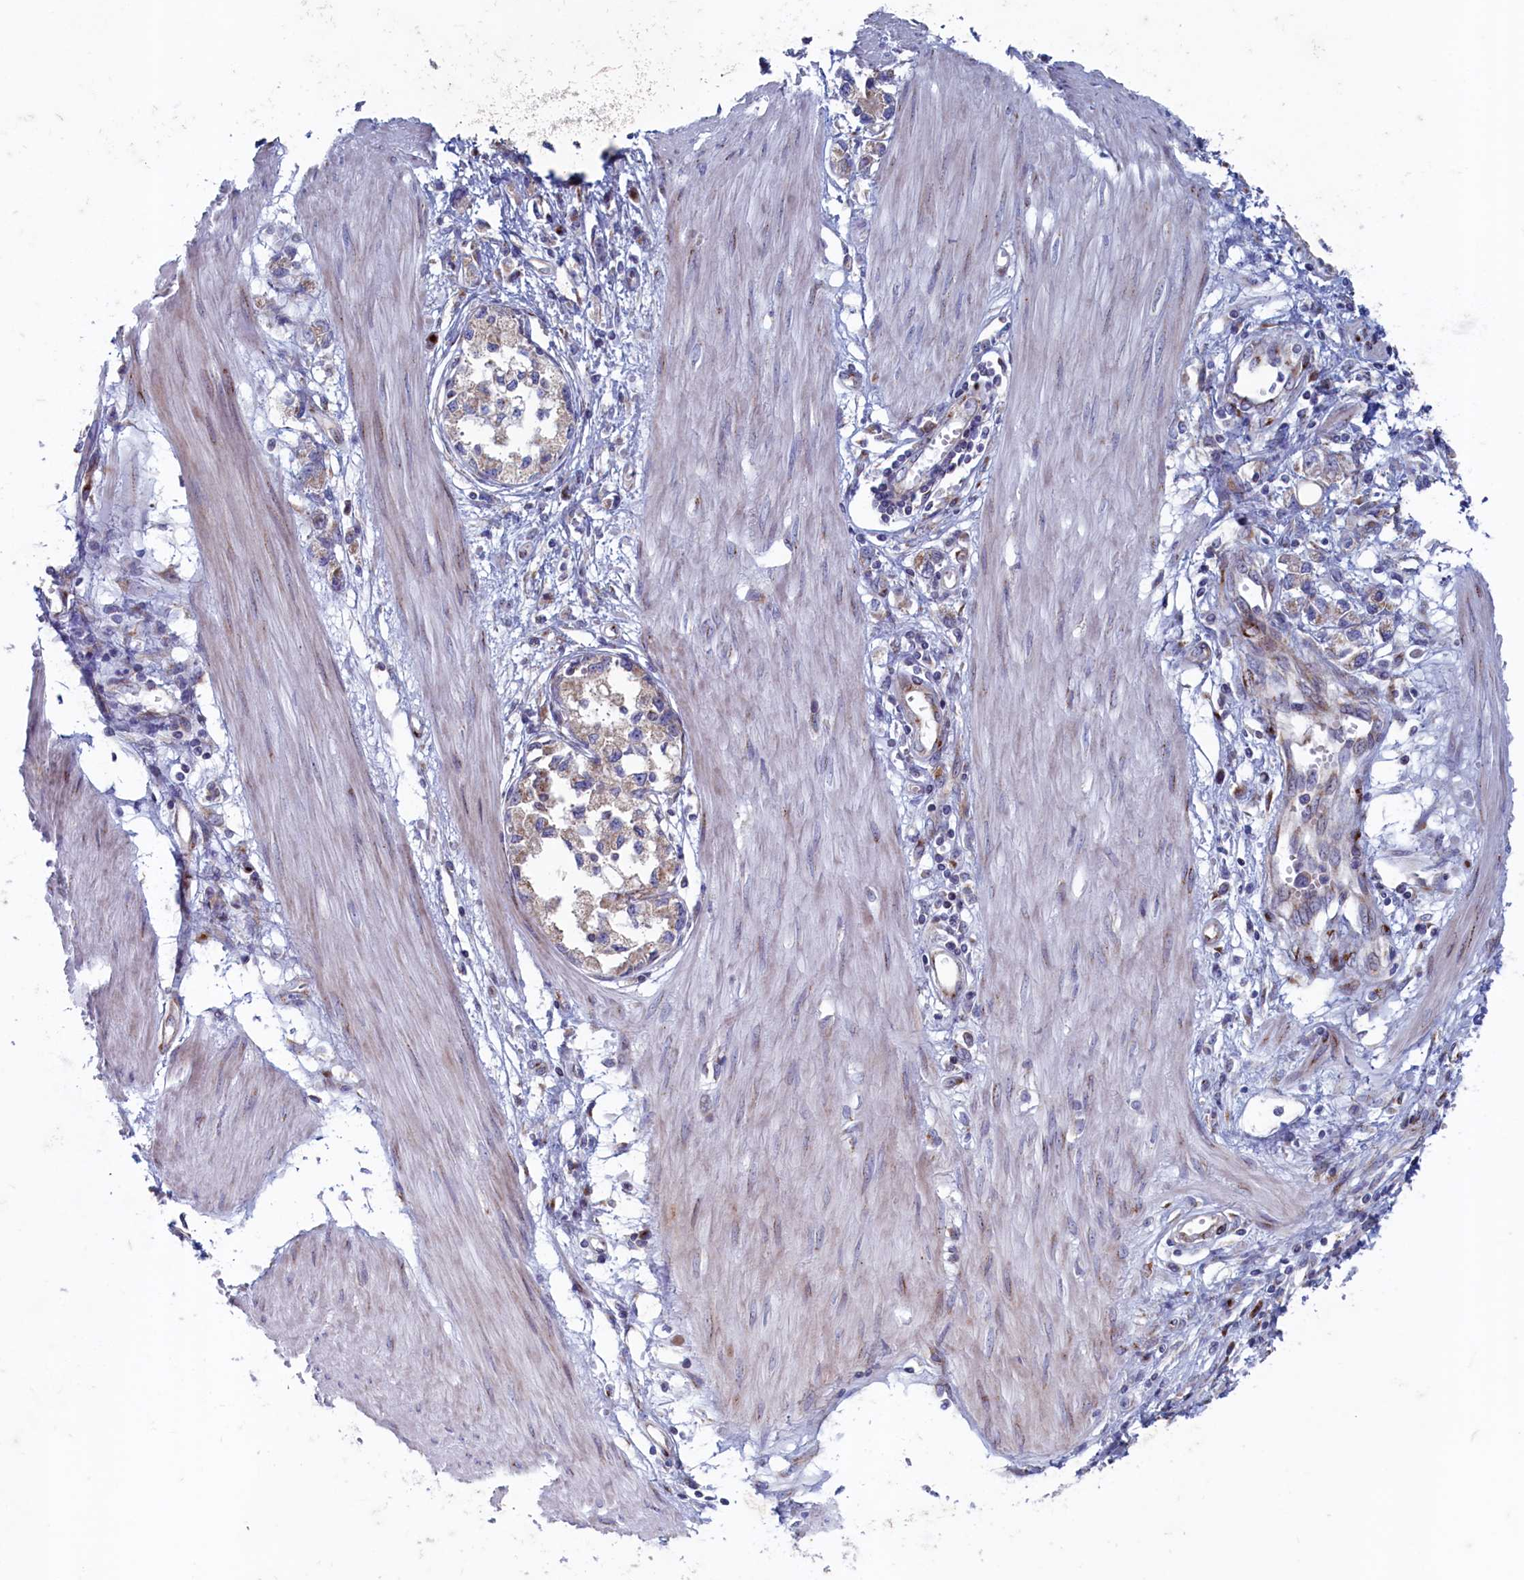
{"staining": {"intensity": "weak", "quantity": "<25%", "location": "cytoplasmic/membranous"}, "tissue": "stomach cancer", "cell_type": "Tumor cells", "image_type": "cancer", "snomed": [{"axis": "morphology", "description": "Adenocarcinoma, NOS"}, {"axis": "topography", "description": "Stomach"}], "caption": "Tumor cells show no significant staining in stomach cancer. The staining is performed using DAB (3,3'-diaminobenzidine) brown chromogen with nuclei counter-stained in using hematoxylin.", "gene": "MTFMT", "patient": {"sex": "female", "age": 76}}